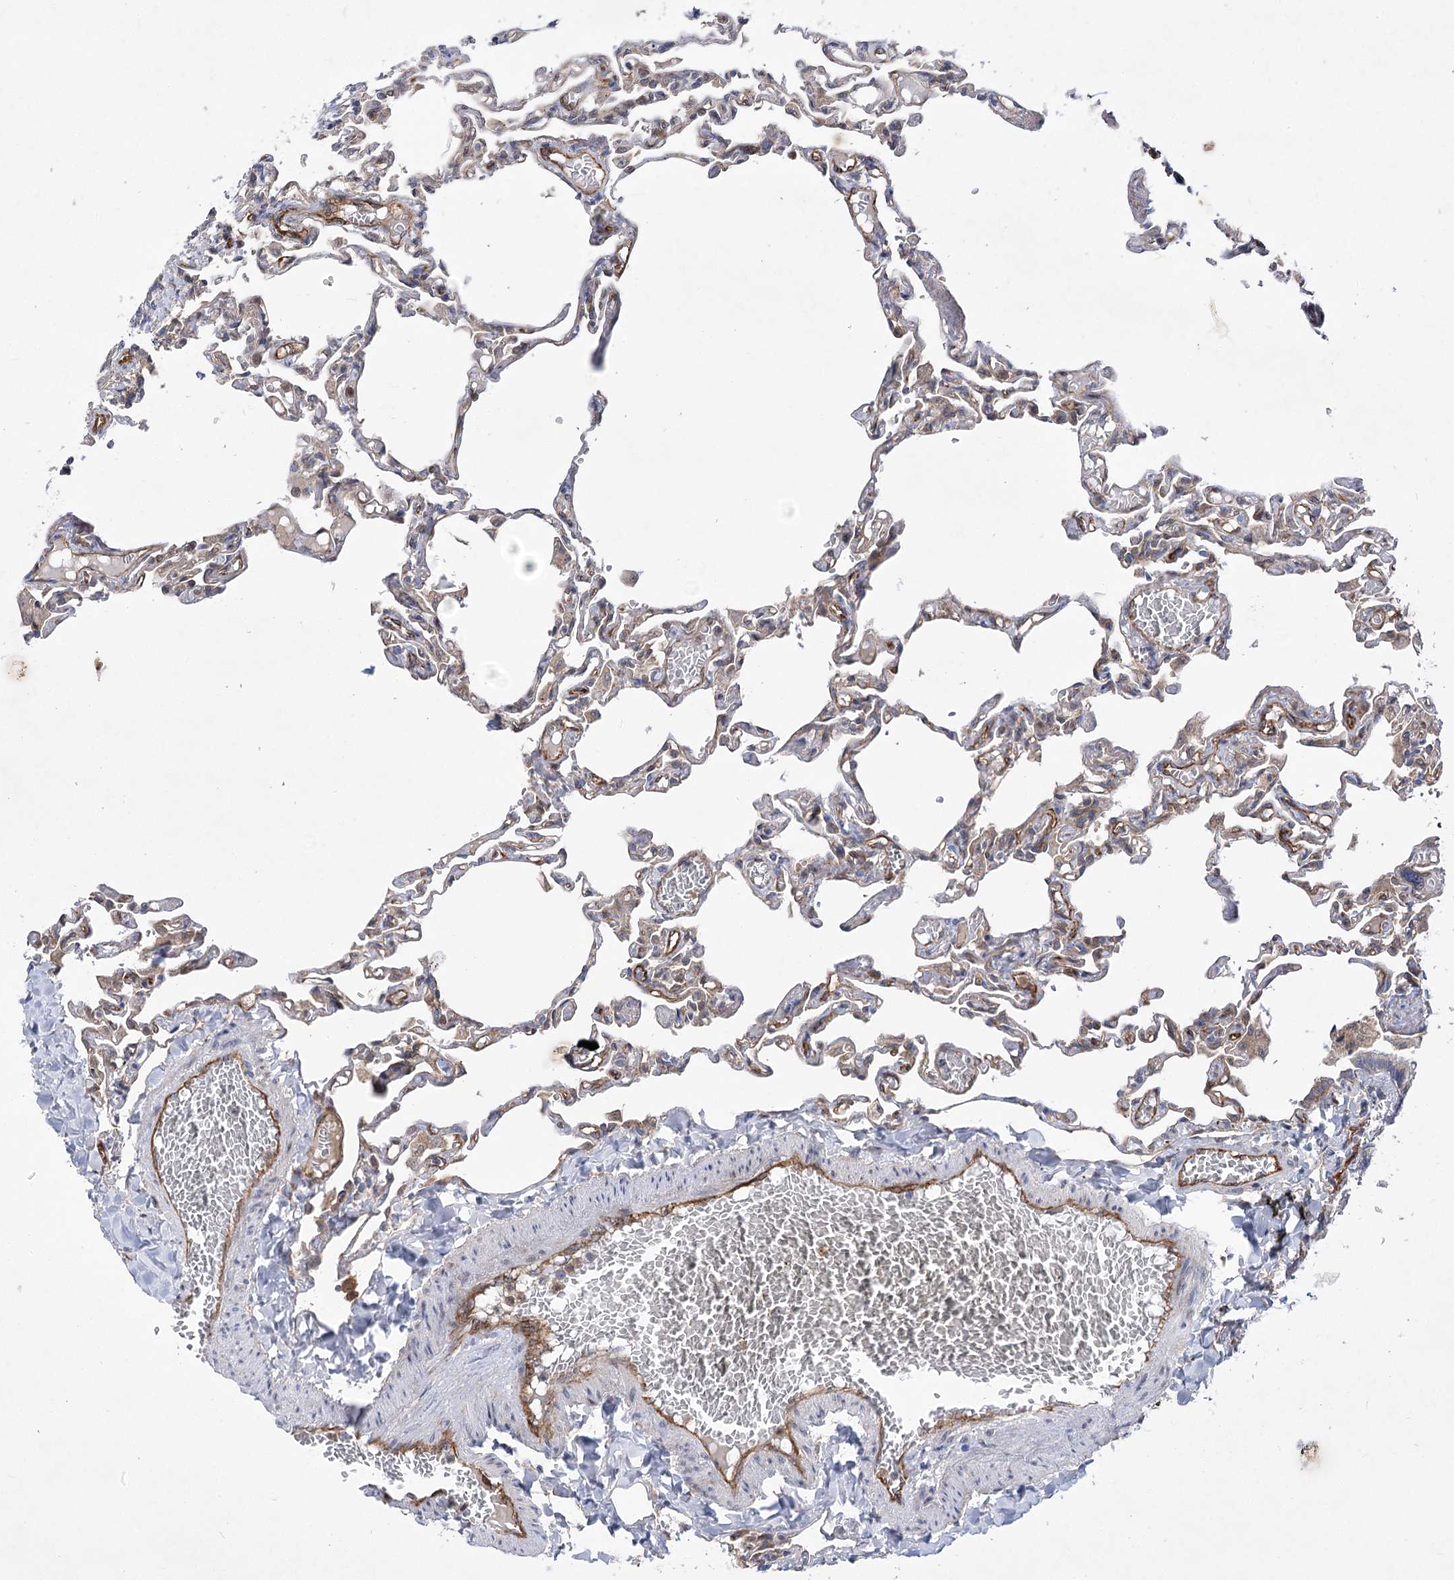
{"staining": {"intensity": "moderate", "quantity": "25%-75%", "location": "cytoplasmic/membranous"}, "tissue": "lung", "cell_type": "Alveolar cells", "image_type": "normal", "snomed": [{"axis": "morphology", "description": "Normal tissue, NOS"}, {"axis": "topography", "description": "Lung"}], "caption": "A brown stain shows moderate cytoplasmic/membranous staining of a protein in alveolar cells of benign lung. The protein of interest is stained brown, and the nuclei are stained in blue (DAB IHC with brightfield microscopy, high magnification).", "gene": "ARHGAP31", "patient": {"sex": "male", "age": 21}}